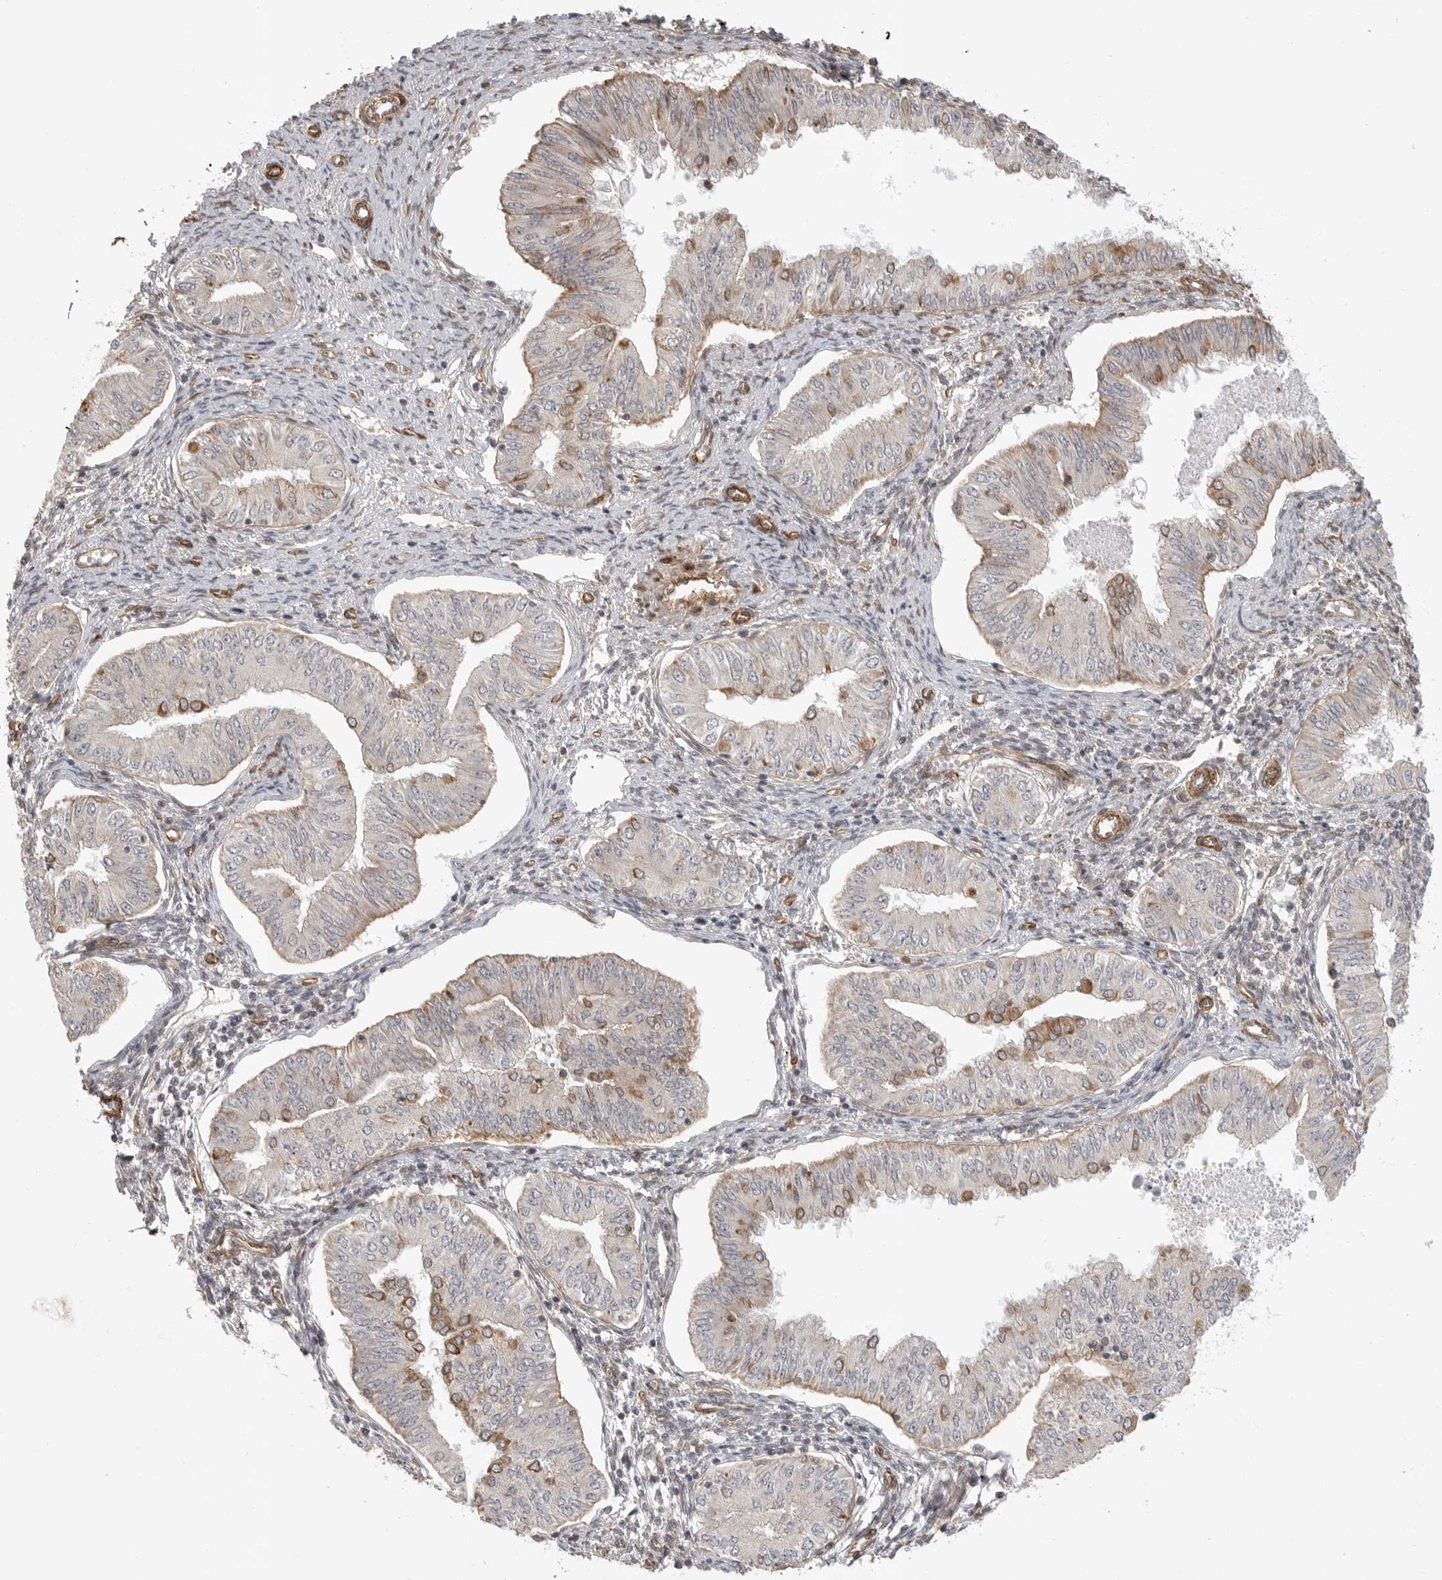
{"staining": {"intensity": "moderate", "quantity": "<25%", "location": "cytoplasmic/membranous"}, "tissue": "endometrial cancer", "cell_type": "Tumor cells", "image_type": "cancer", "snomed": [{"axis": "morphology", "description": "Normal tissue, NOS"}, {"axis": "morphology", "description": "Adenocarcinoma, NOS"}, {"axis": "topography", "description": "Endometrium"}], "caption": "Protein staining reveals moderate cytoplasmic/membranous positivity in approximately <25% of tumor cells in endometrial cancer (adenocarcinoma).", "gene": "ATOH7", "patient": {"sex": "female", "age": 53}}